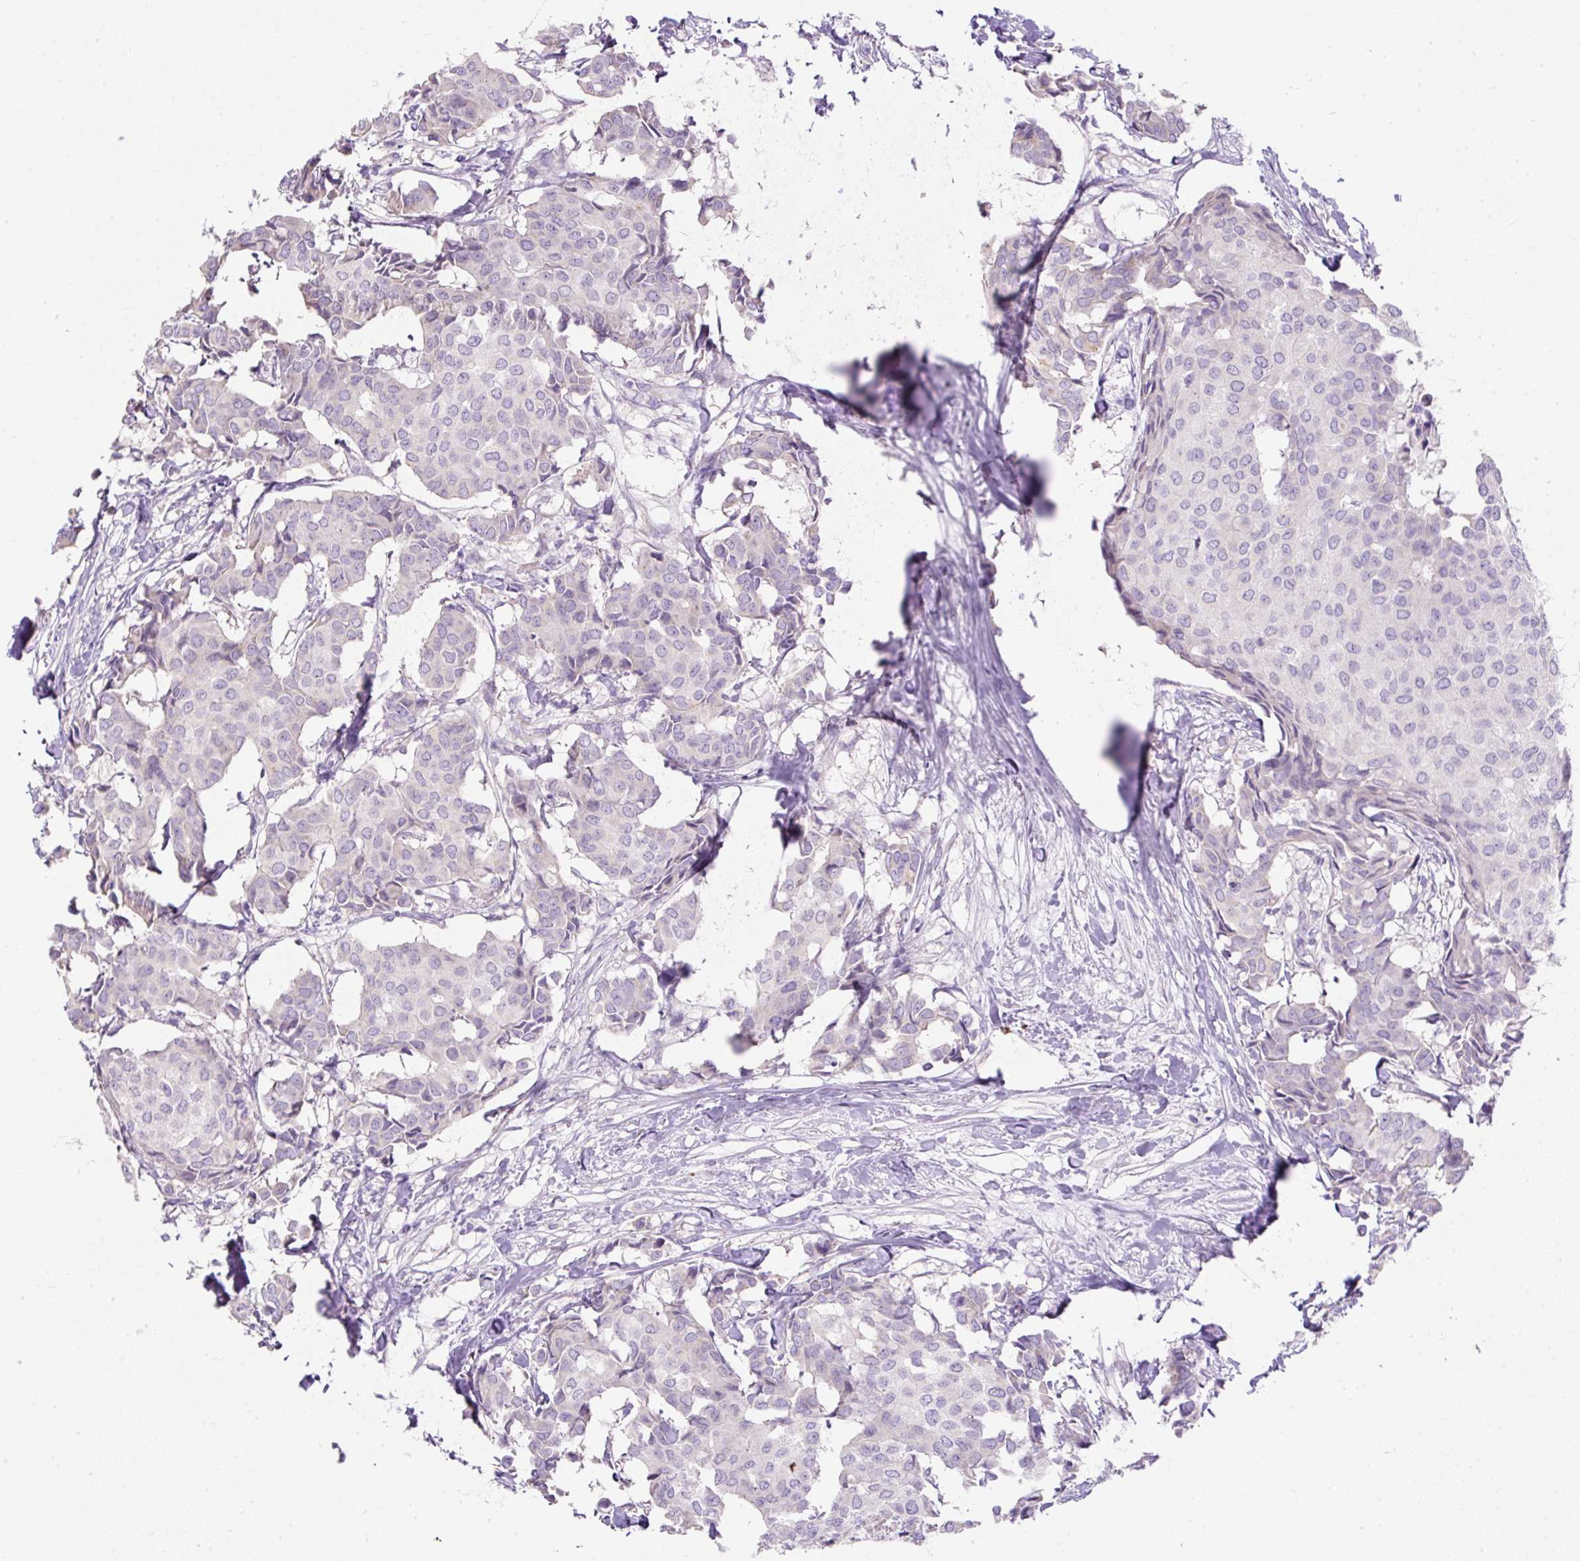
{"staining": {"intensity": "negative", "quantity": "none", "location": "none"}, "tissue": "breast cancer", "cell_type": "Tumor cells", "image_type": "cancer", "snomed": [{"axis": "morphology", "description": "Duct carcinoma"}, {"axis": "topography", "description": "Breast"}], "caption": "Immunohistochemistry image of neoplastic tissue: infiltrating ductal carcinoma (breast) stained with DAB displays no significant protein staining in tumor cells. (DAB (3,3'-diaminobenzidine) immunohistochemistry (IHC) with hematoxylin counter stain).", "gene": "SUSD5", "patient": {"sex": "female", "age": 75}}